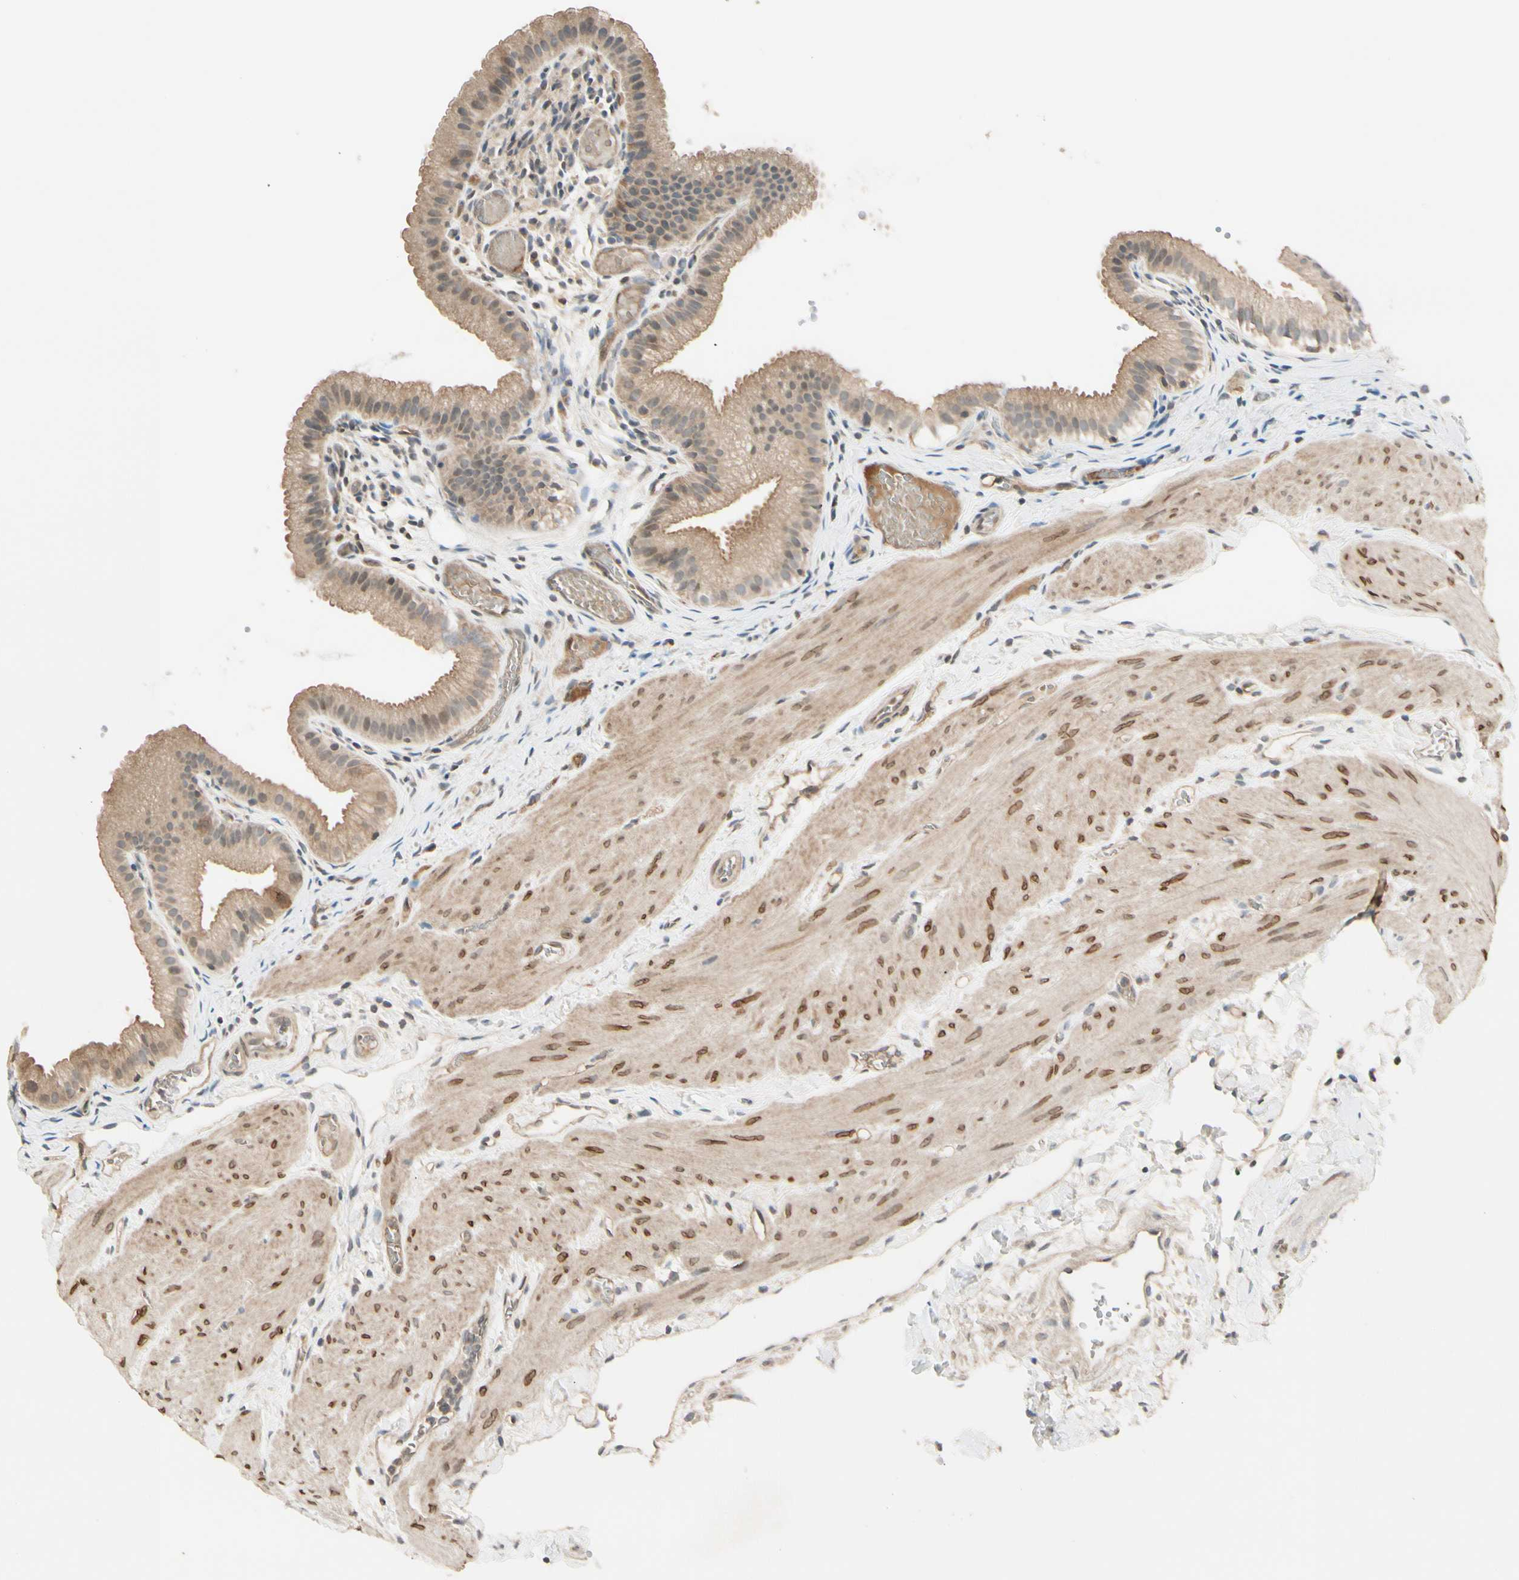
{"staining": {"intensity": "moderate", "quantity": "25%-75%", "location": "cytoplasmic/membranous"}, "tissue": "gallbladder", "cell_type": "Glandular cells", "image_type": "normal", "snomed": [{"axis": "morphology", "description": "Normal tissue, NOS"}, {"axis": "topography", "description": "Gallbladder"}], "caption": "Immunohistochemistry (IHC) of normal human gallbladder demonstrates medium levels of moderate cytoplasmic/membranous positivity in about 25%-75% of glandular cells.", "gene": "FGF10", "patient": {"sex": "female", "age": 26}}